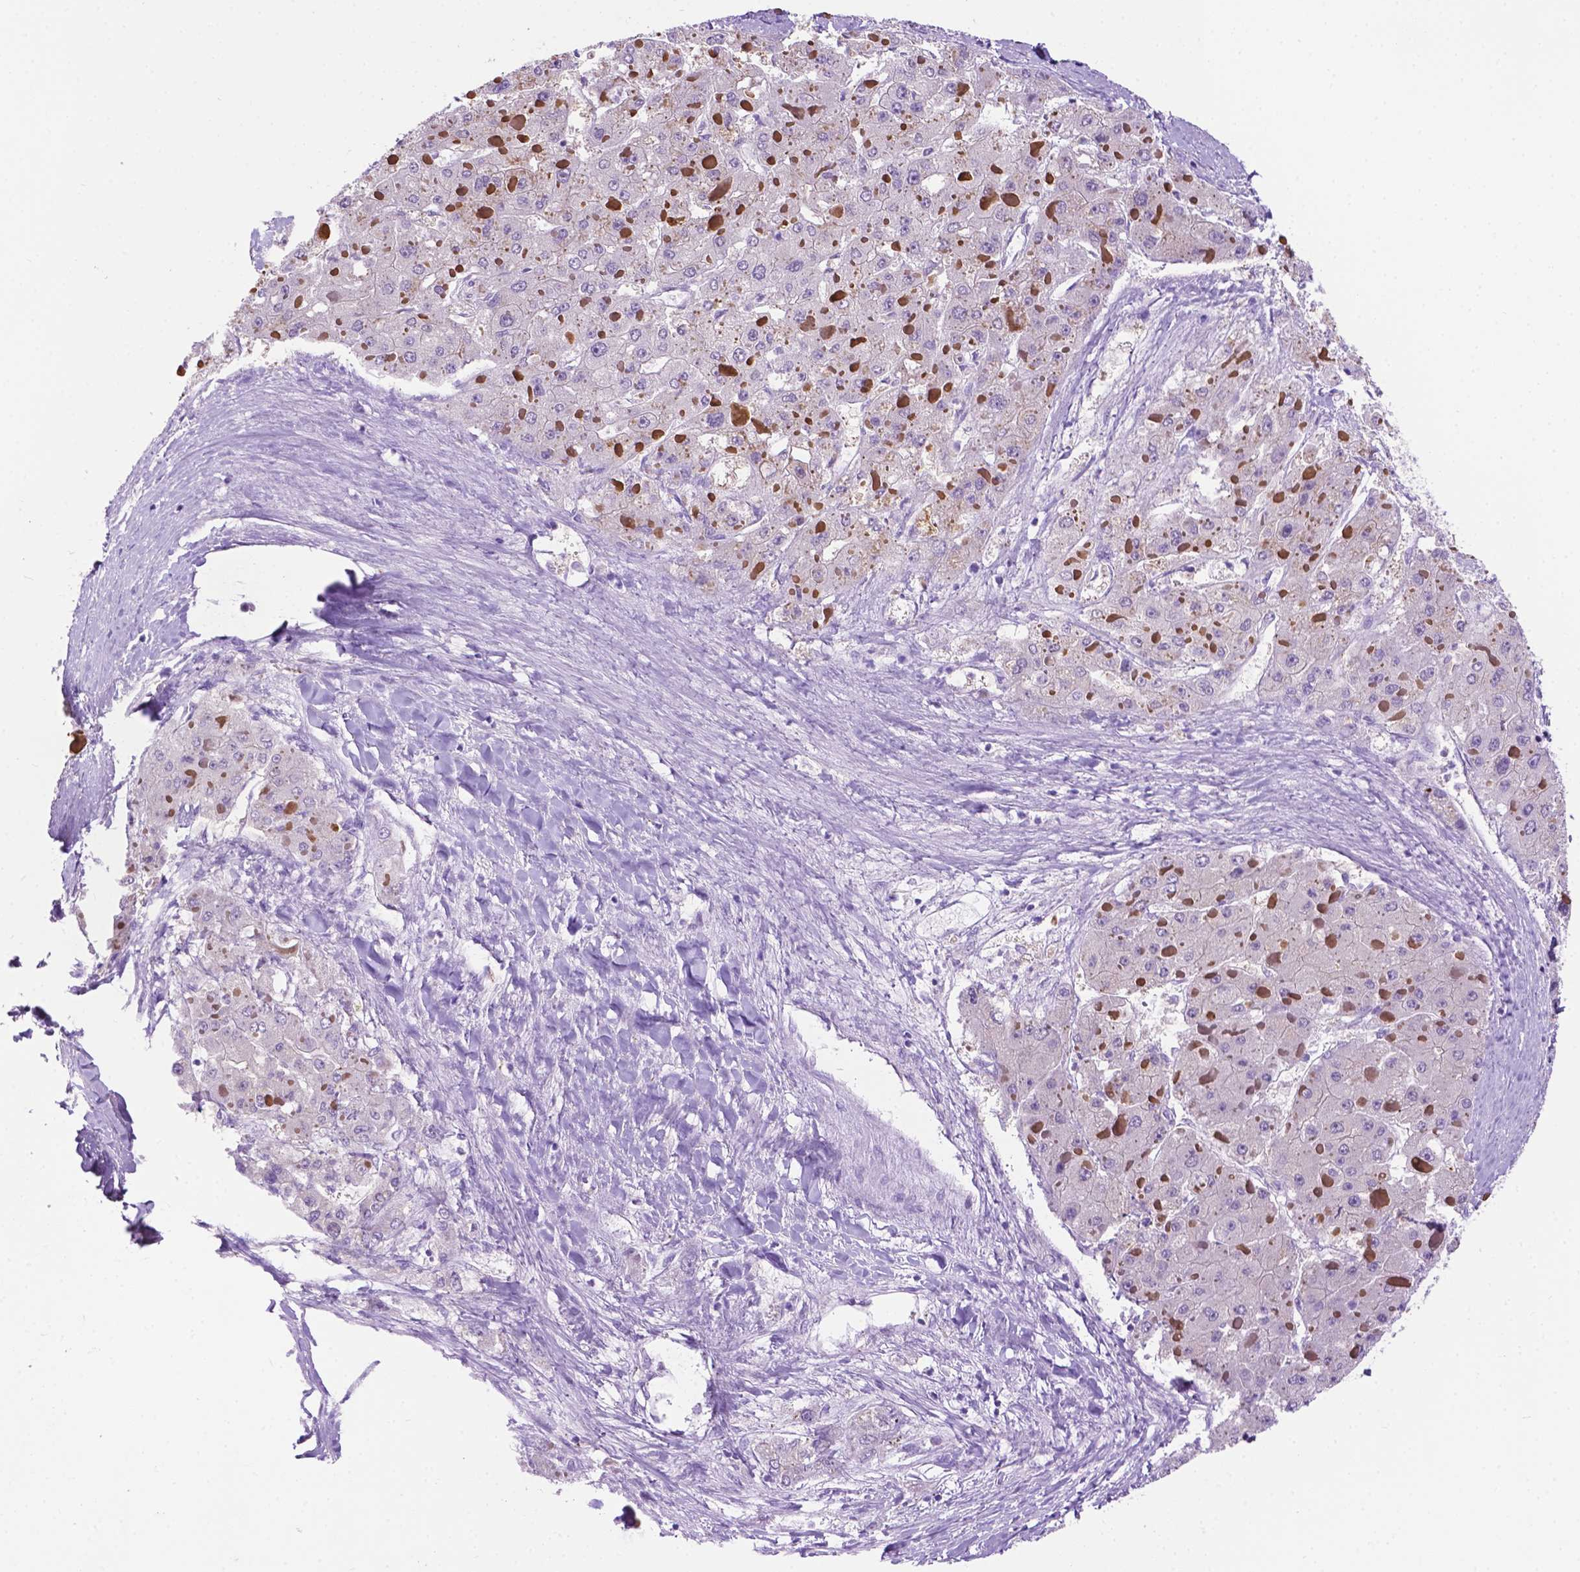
{"staining": {"intensity": "negative", "quantity": "none", "location": "none"}, "tissue": "liver cancer", "cell_type": "Tumor cells", "image_type": "cancer", "snomed": [{"axis": "morphology", "description": "Carcinoma, Hepatocellular, NOS"}, {"axis": "topography", "description": "Liver"}], "caption": "Tumor cells are negative for protein expression in human liver hepatocellular carcinoma.", "gene": "MMP27", "patient": {"sex": "female", "age": 73}}